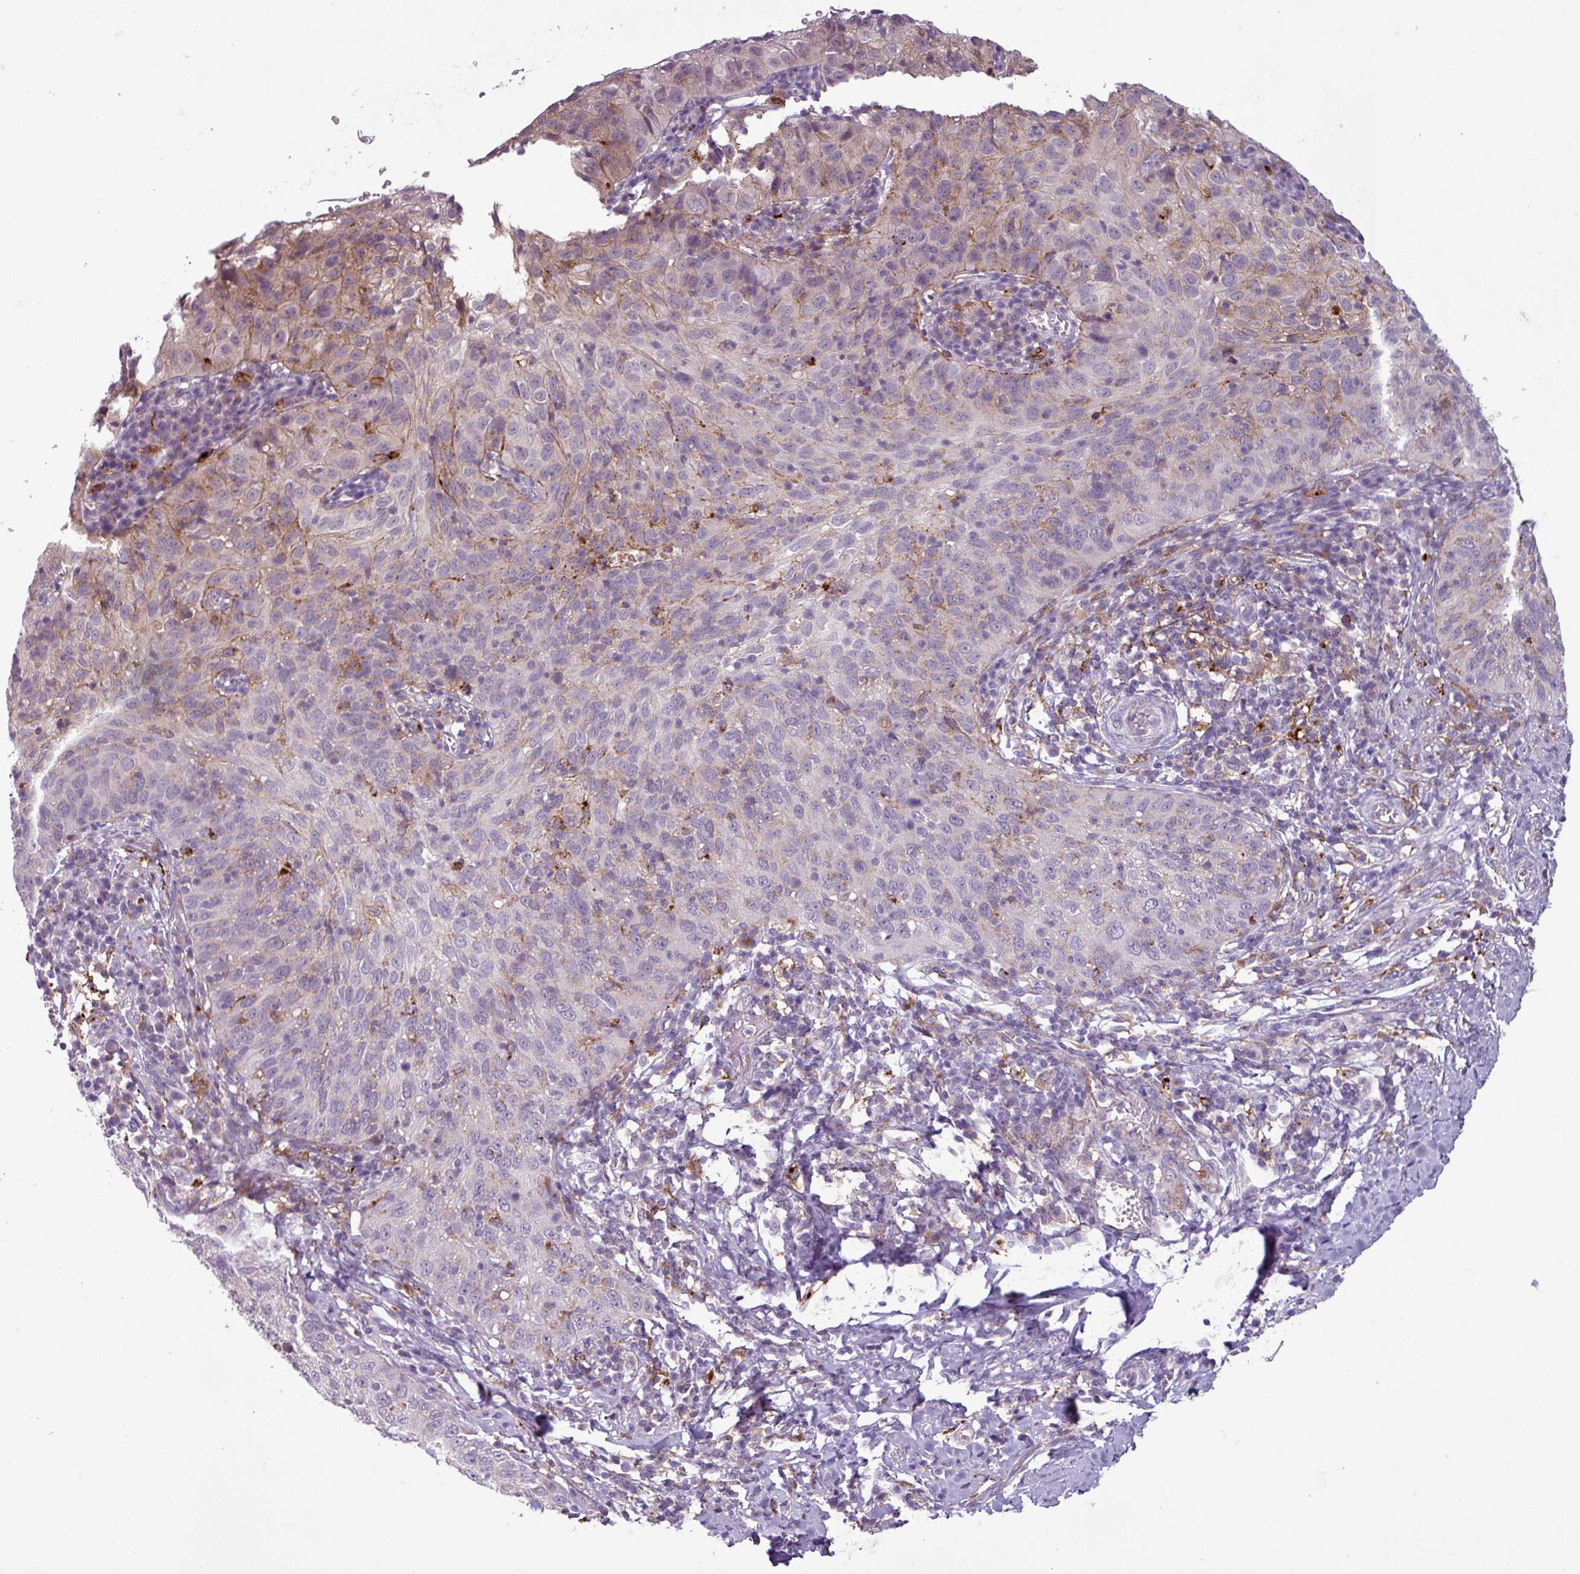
{"staining": {"intensity": "weak", "quantity": "<25%", "location": "cytoplasmic/membranous"}, "tissue": "cervical cancer", "cell_type": "Tumor cells", "image_type": "cancer", "snomed": [{"axis": "morphology", "description": "Squamous cell carcinoma, NOS"}, {"axis": "topography", "description": "Cervix"}], "caption": "IHC micrograph of neoplastic tissue: human cervical cancer stained with DAB exhibits no significant protein expression in tumor cells. Nuclei are stained in blue.", "gene": "C9orf24", "patient": {"sex": "female", "age": 30}}